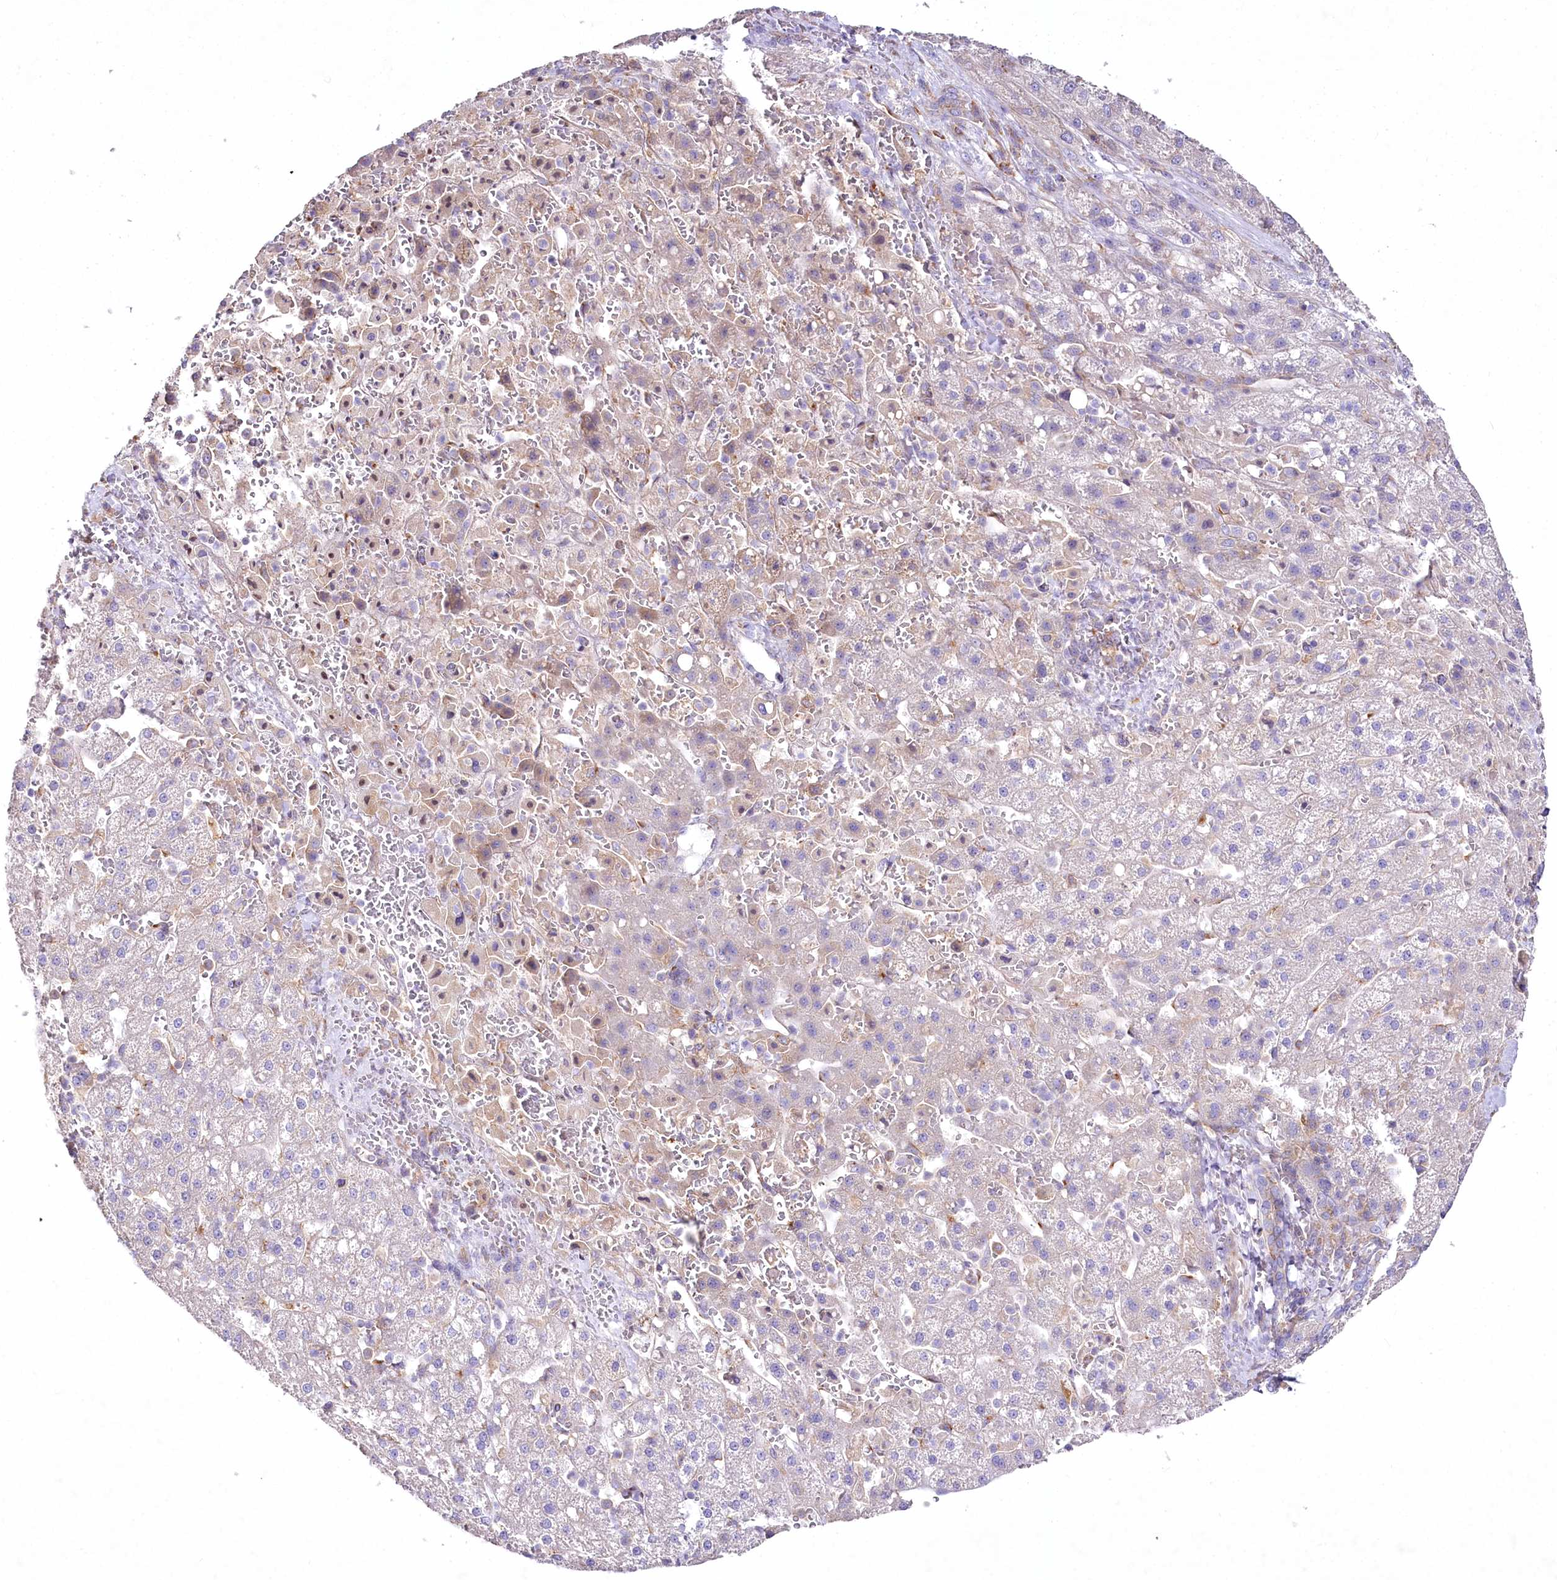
{"staining": {"intensity": "negative", "quantity": "none", "location": "none"}, "tissue": "liver cancer", "cell_type": "Tumor cells", "image_type": "cancer", "snomed": [{"axis": "morphology", "description": "Carcinoma, Hepatocellular, NOS"}, {"axis": "topography", "description": "Liver"}], "caption": "Tumor cells are negative for brown protein staining in hepatocellular carcinoma (liver).", "gene": "STX6", "patient": {"sex": "male", "age": 57}}